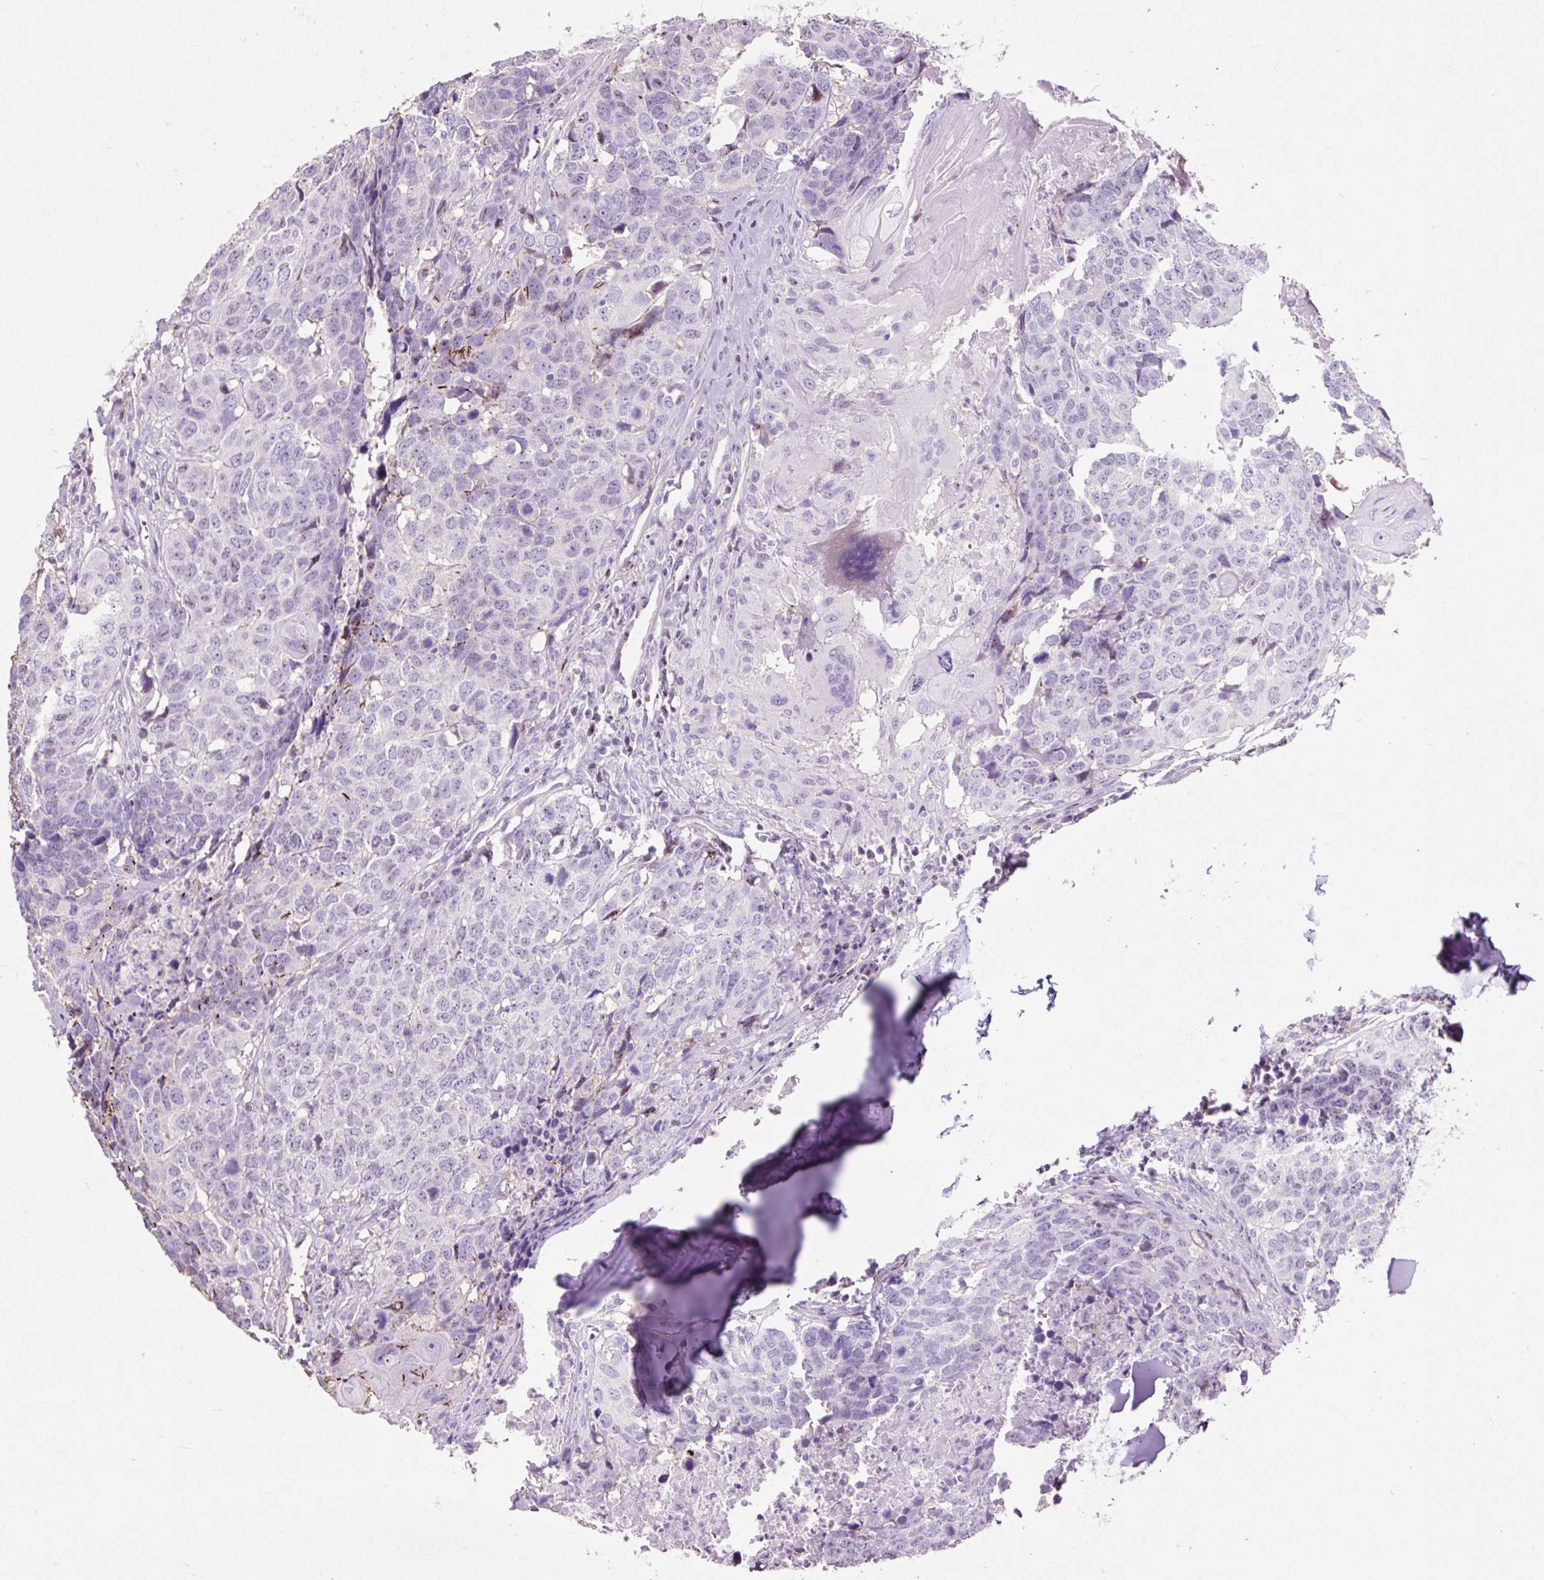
{"staining": {"intensity": "negative", "quantity": "none", "location": "none"}, "tissue": "head and neck cancer", "cell_type": "Tumor cells", "image_type": "cancer", "snomed": [{"axis": "morphology", "description": "Normal tissue, NOS"}, {"axis": "morphology", "description": "Squamous cell carcinoma, NOS"}, {"axis": "topography", "description": "Skeletal muscle"}, {"axis": "topography", "description": "Vascular tissue"}, {"axis": "topography", "description": "Peripheral nerve tissue"}, {"axis": "topography", "description": "Head-Neck"}], "caption": "Protein analysis of head and neck cancer (squamous cell carcinoma) exhibits no significant staining in tumor cells. Nuclei are stained in blue.", "gene": "OR10A7", "patient": {"sex": "male", "age": 66}}